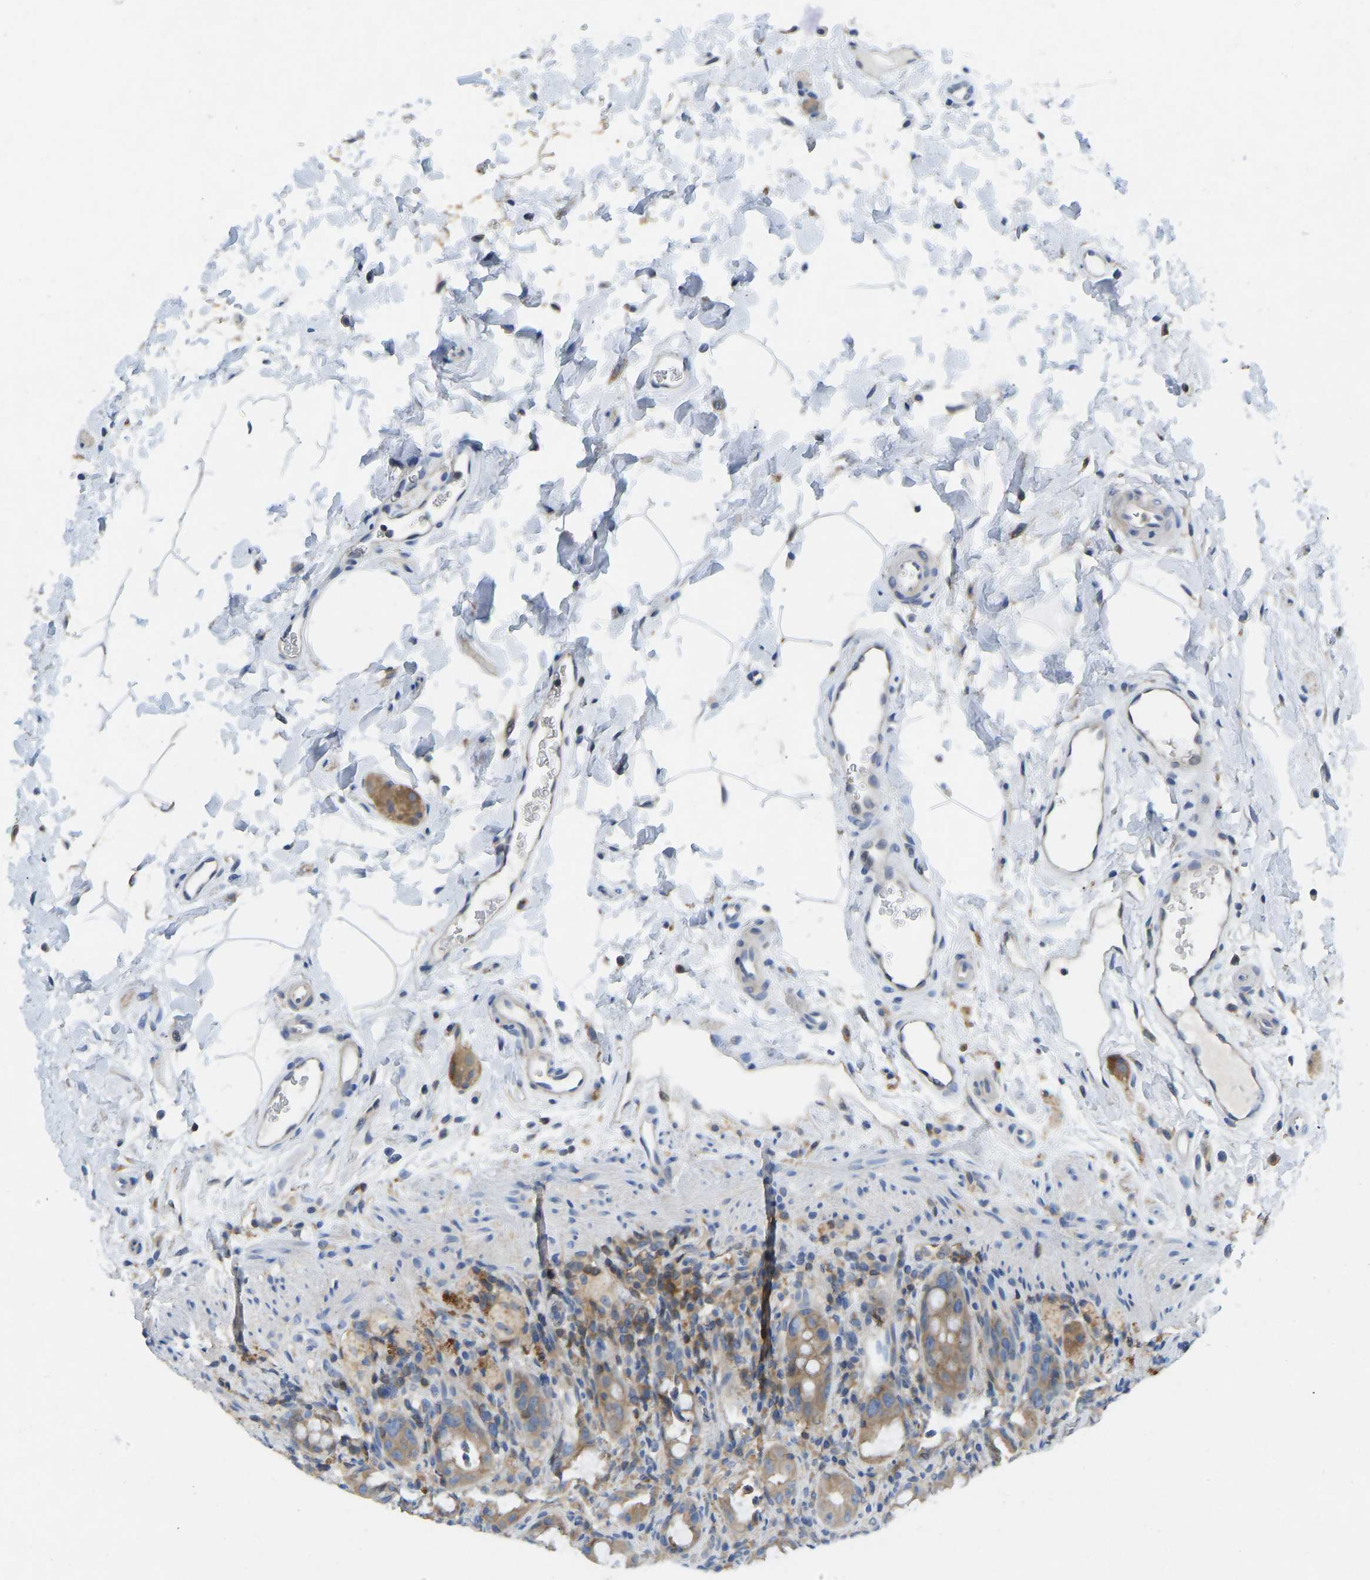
{"staining": {"intensity": "moderate", "quantity": ">75%", "location": "cytoplasmic/membranous"}, "tissue": "rectum", "cell_type": "Glandular cells", "image_type": "normal", "snomed": [{"axis": "morphology", "description": "Normal tissue, NOS"}, {"axis": "topography", "description": "Rectum"}], "caption": "The micrograph reveals immunohistochemical staining of benign rectum. There is moderate cytoplasmic/membranous positivity is present in approximately >75% of glandular cells. (DAB IHC with brightfield microscopy, high magnification).", "gene": "NDRG3", "patient": {"sex": "male", "age": 44}}